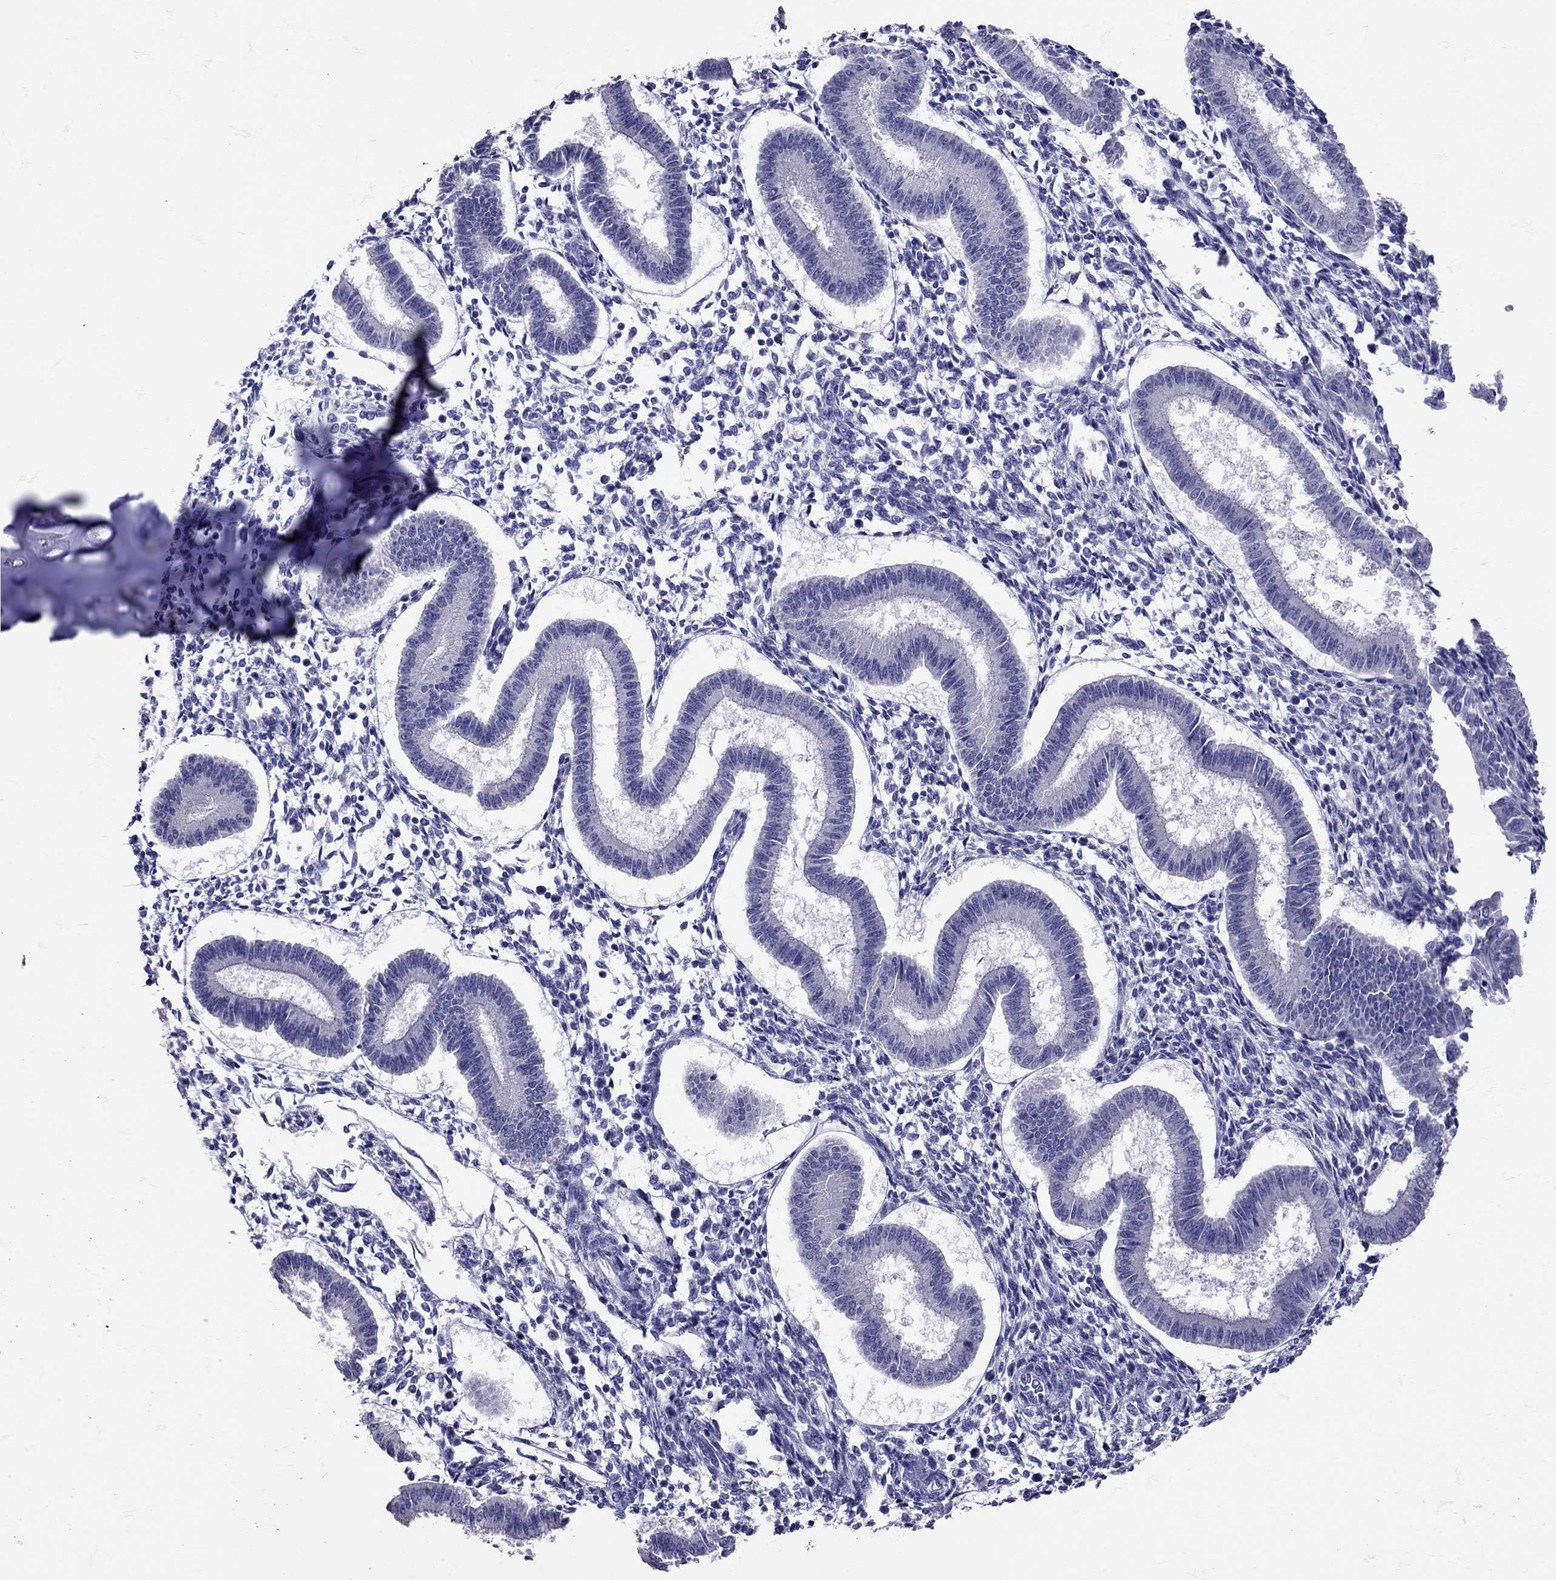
{"staining": {"intensity": "negative", "quantity": "none", "location": "none"}, "tissue": "endometrium", "cell_type": "Cells in endometrial stroma", "image_type": "normal", "snomed": [{"axis": "morphology", "description": "Normal tissue, NOS"}, {"axis": "topography", "description": "Endometrium"}], "caption": "The photomicrograph displays no significant expression in cells in endometrial stroma of endometrium. (DAB (3,3'-diaminobenzidine) IHC with hematoxylin counter stain).", "gene": "TBR1", "patient": {"sex": "female", "age": 43}}